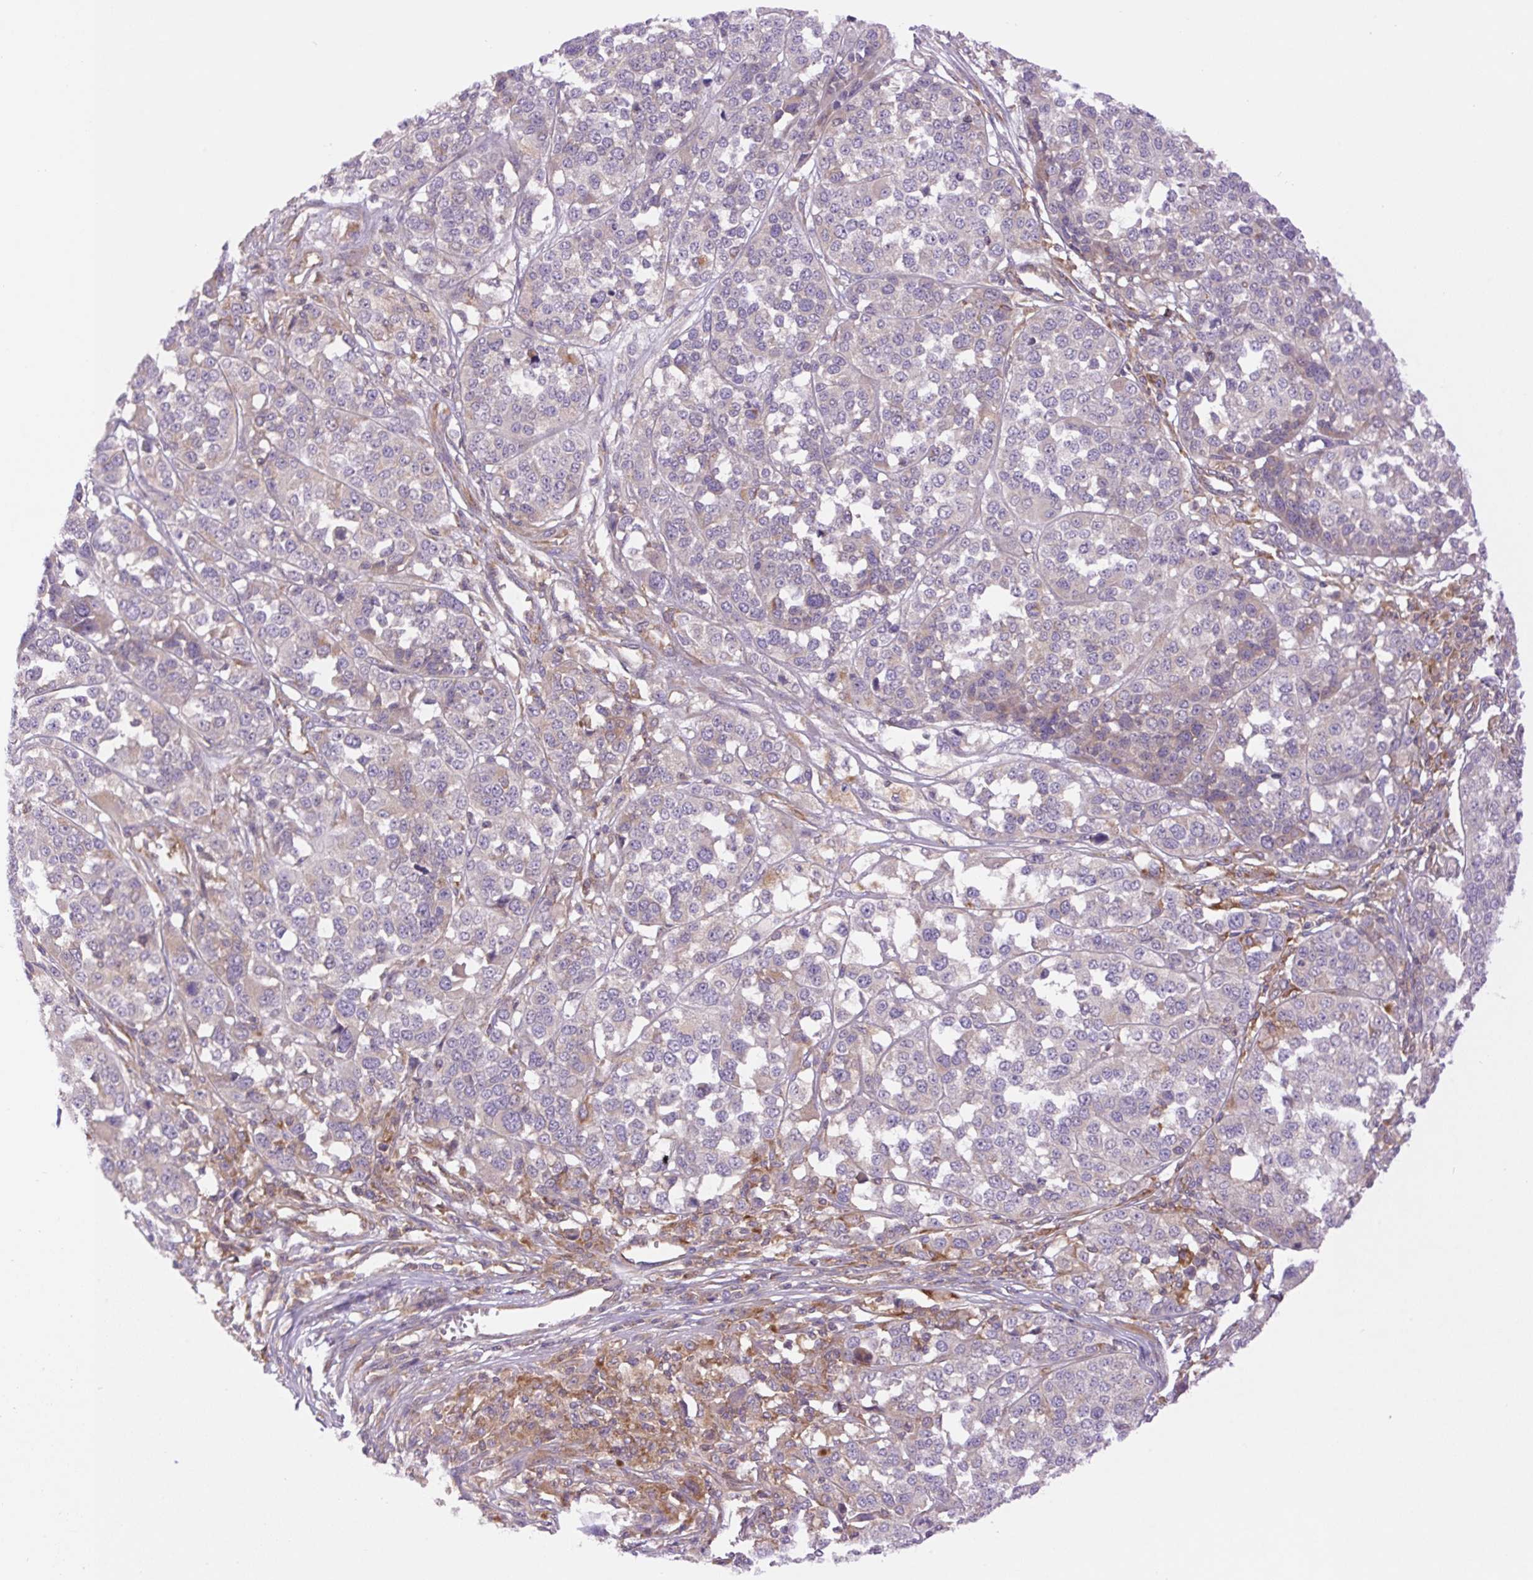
{"staining": {"intensity": "weak", "quantity": "<25%", "location": "cytoplasmic/membranous"}, "tissue": "melanoma", "cell_type": "Tumor cells", "image_type": "cancer", "snomed": [{"axis": "morphology", "description": "Malignant melanoma, Metastatic site"}, {"axis": "topography", "description": "Lymph node"}], "caption": "Micrograph shows no protein positivity in tumor cells of melanoma tissue.", "gene": "MINK1", "patient": {"sex": "male", "age": 44}}